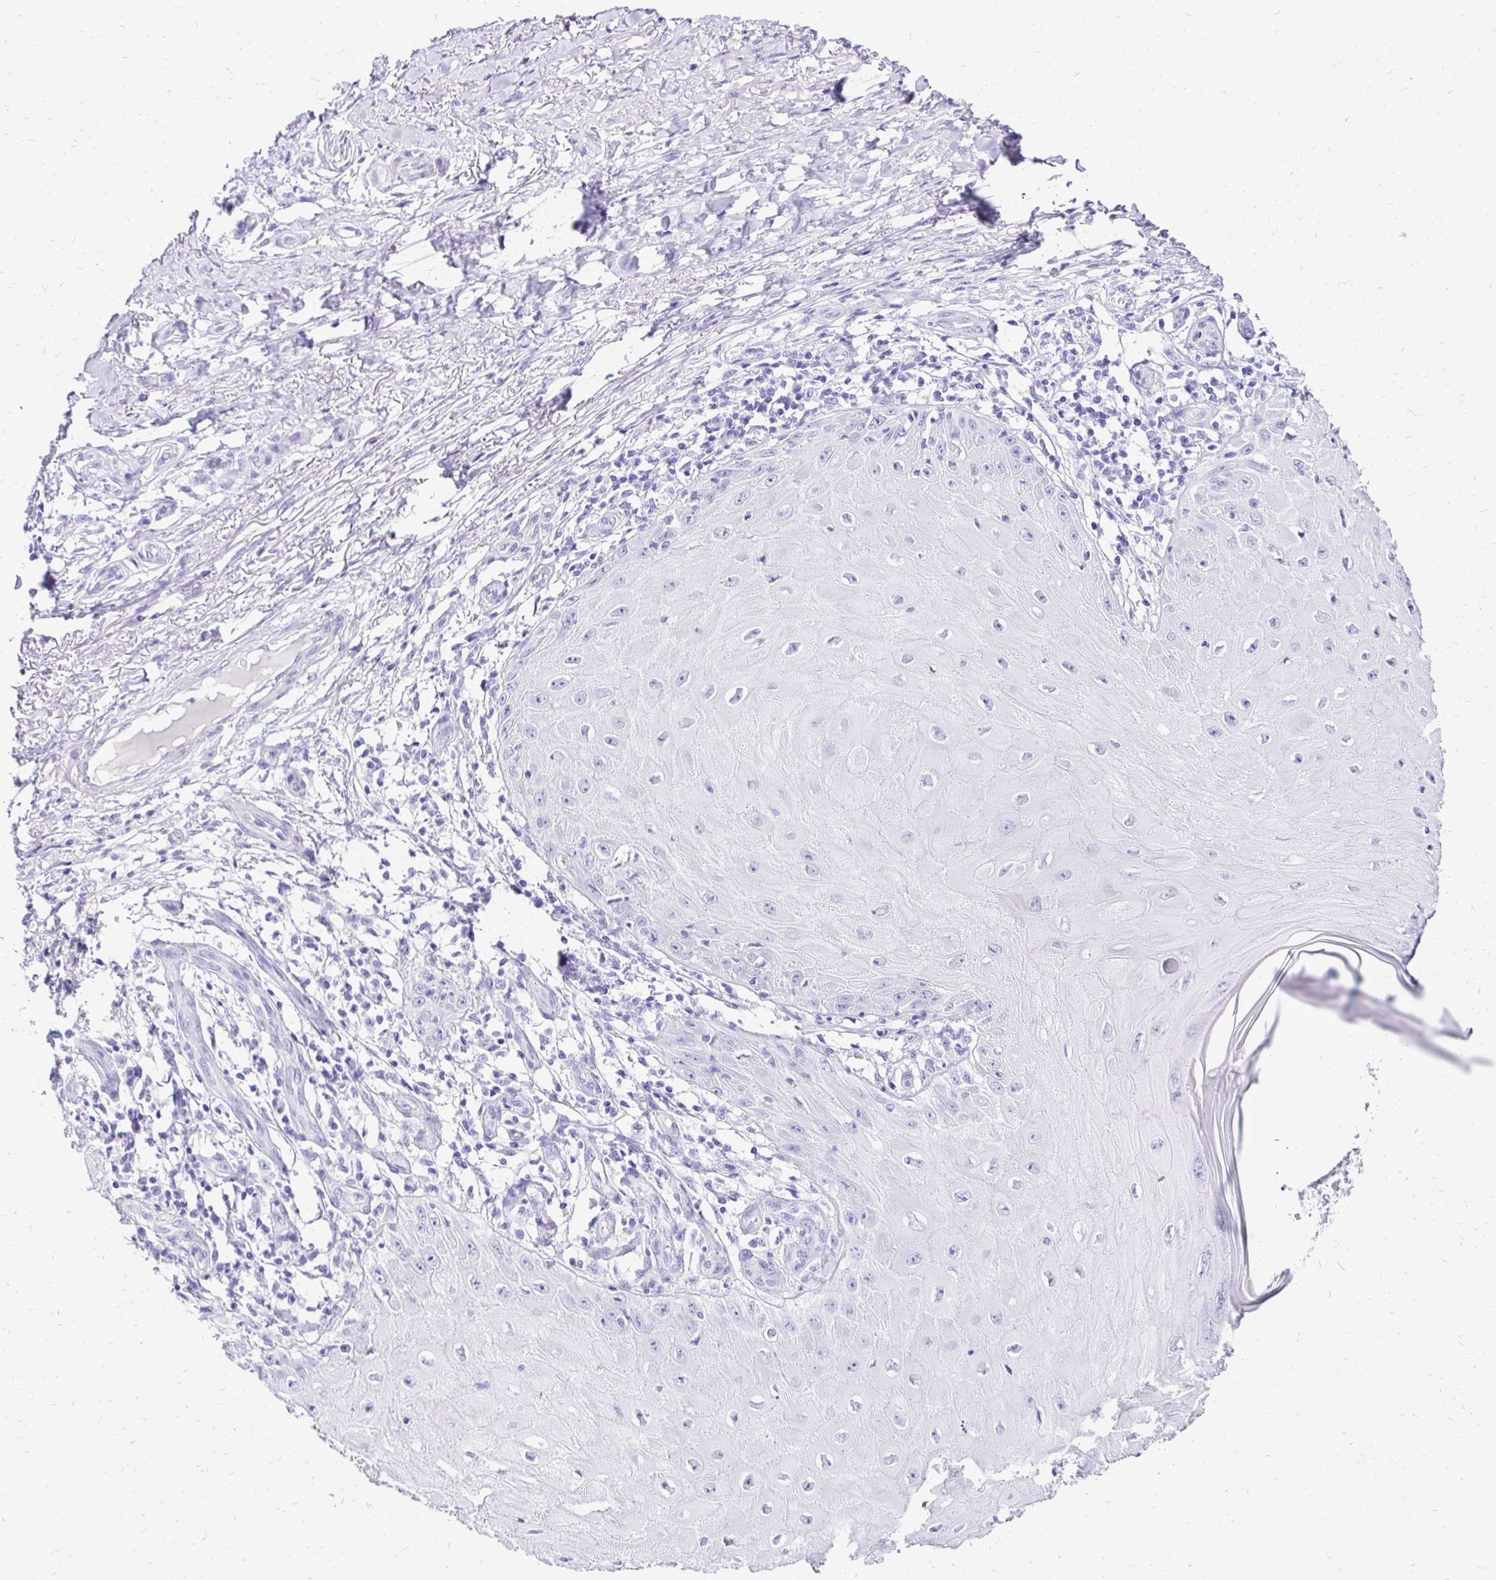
{"staining": {"intensity": "negative", "quantity": "none", "location": "none"}, "tissue": "skin cancer", "cell_type": "Tumor cells", "image_type": "cancer", "snomed": [{"axis": "morphology", "description": "Squamous cell carcinoma, NOS"}, {"axis": "topography", "description": "Skin"}], "caption": "Squamous cell carcinoma (skin) was stained to show a protein in brown. There is no significant positivity in tumor cells.", "gene": "S100G", "patient": {"sex": "female", "age": 77}}